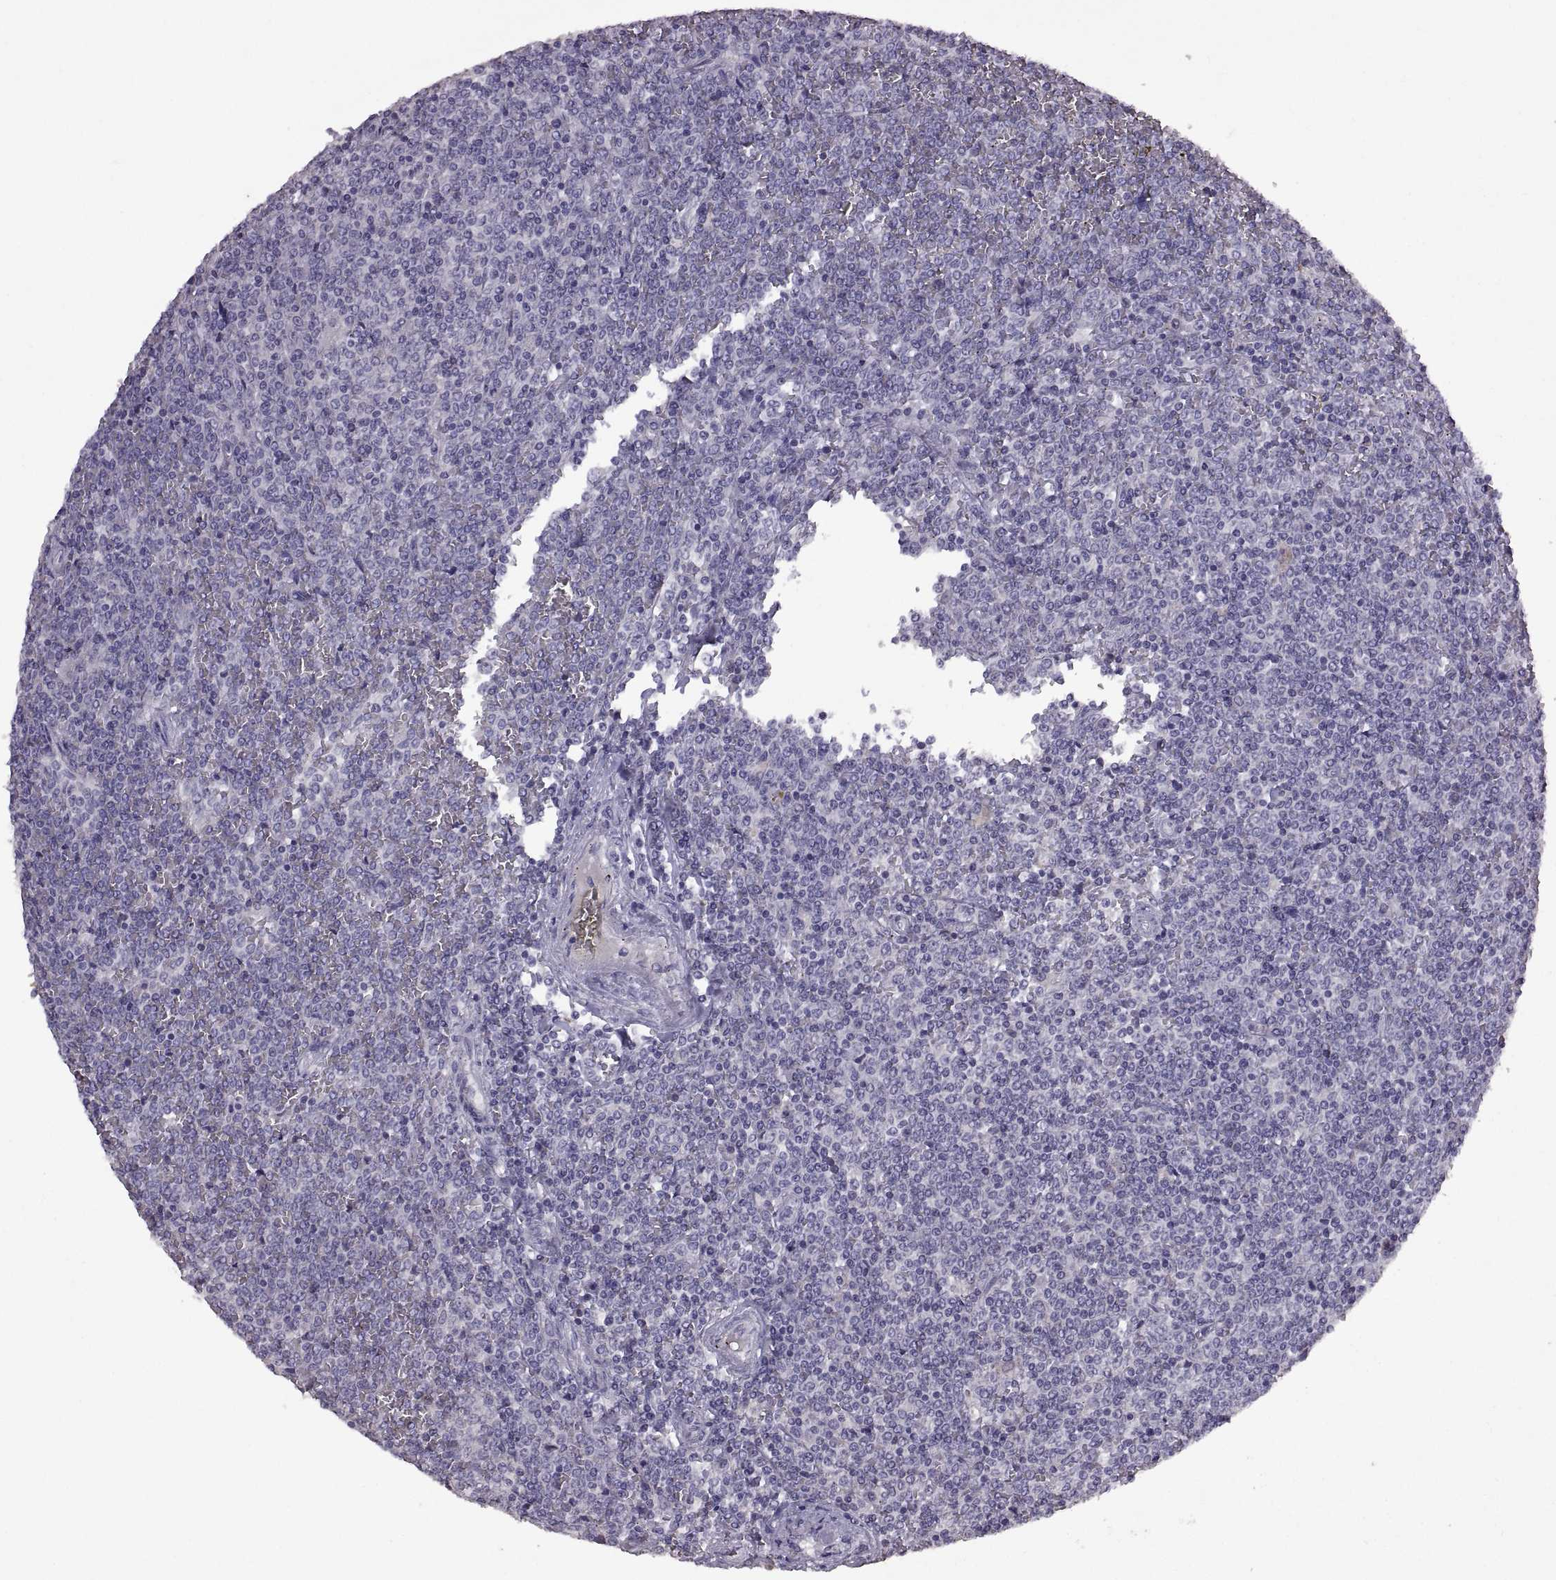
{"staining": {"intensity": "negative", "quantity": "none", "location": "none"}, "tissue": "lymphoma", "cell_type": "Tumor cells", "image_type": "cancer", "snomed": [{"axis": "morphology", "description": "Malignant lymphoma, non-Hodgkin's type, Low grade"}, {"axis": "topography", "description": "Spleen"}], "caption": "A micrograph of human malignant lymphoma, non-Hodgkin's type (low-grade) is negative for staining in tumor cells. Nuclei are stained in blue.", "gene": "DEFB136", "patient": {"sex": "female", "age": 19}}